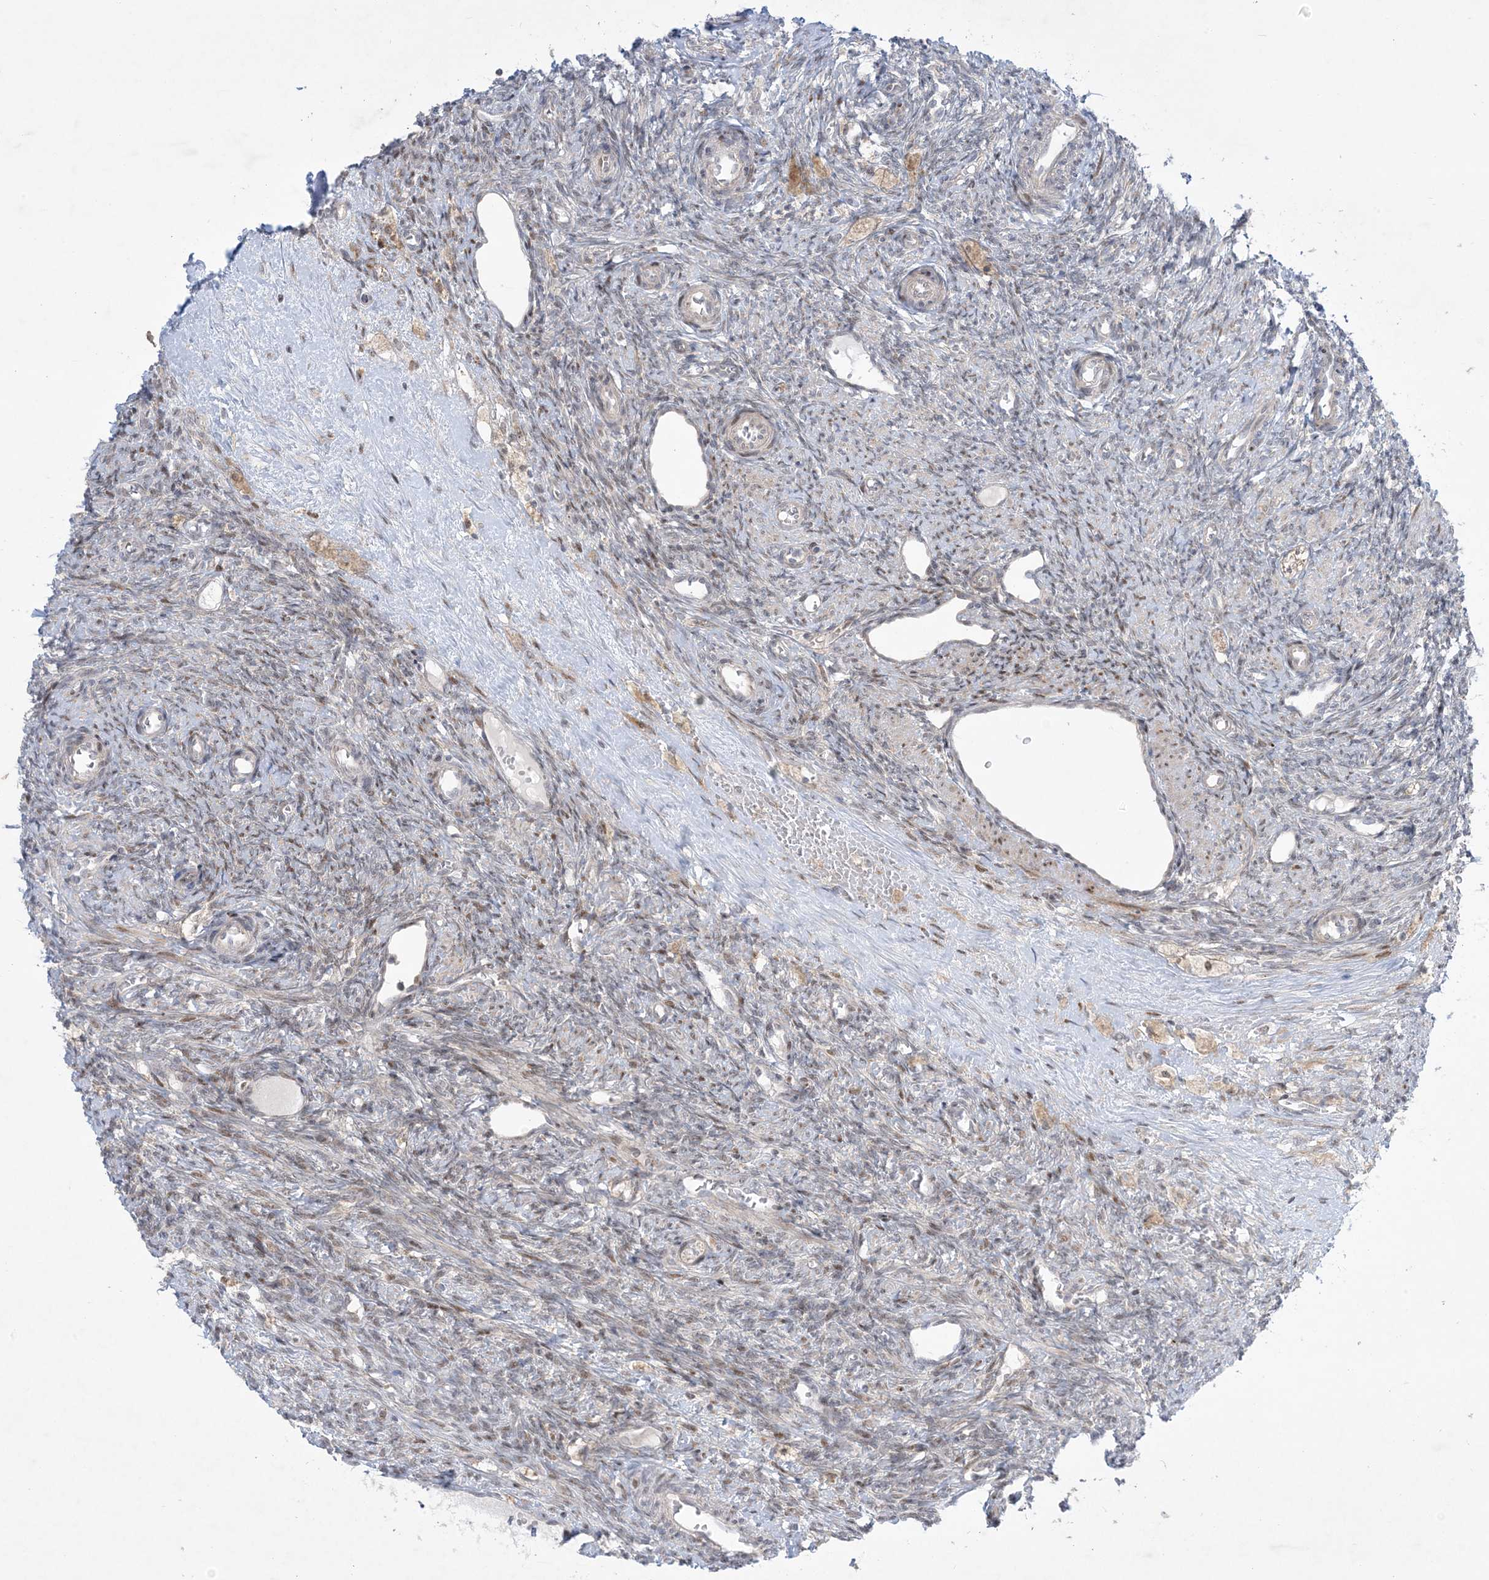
{"staining": {"intensity": "moderate", "quantity": ">75%", "location": "cytoplasmic/membranous"}, "tissue": "ovary", "cell_type": "Follicle cells", "image_type": "normal", "snomed": [{"axis": "morphology", "description": "Normal tissue, NOS"}, {"axis": "topography", "description": "Ovary"}], "caption": "A brown stain highlights moderate cytoplasmic/membranous positivity of a protein in follicle cells of benign human ovary. (Stains: DAB in brown, nuclei in blue, Microscopy: brightfield microscopy at high magnification).", "gene": "SOGA3", "patient": {"sex": "female", "age": 41}}